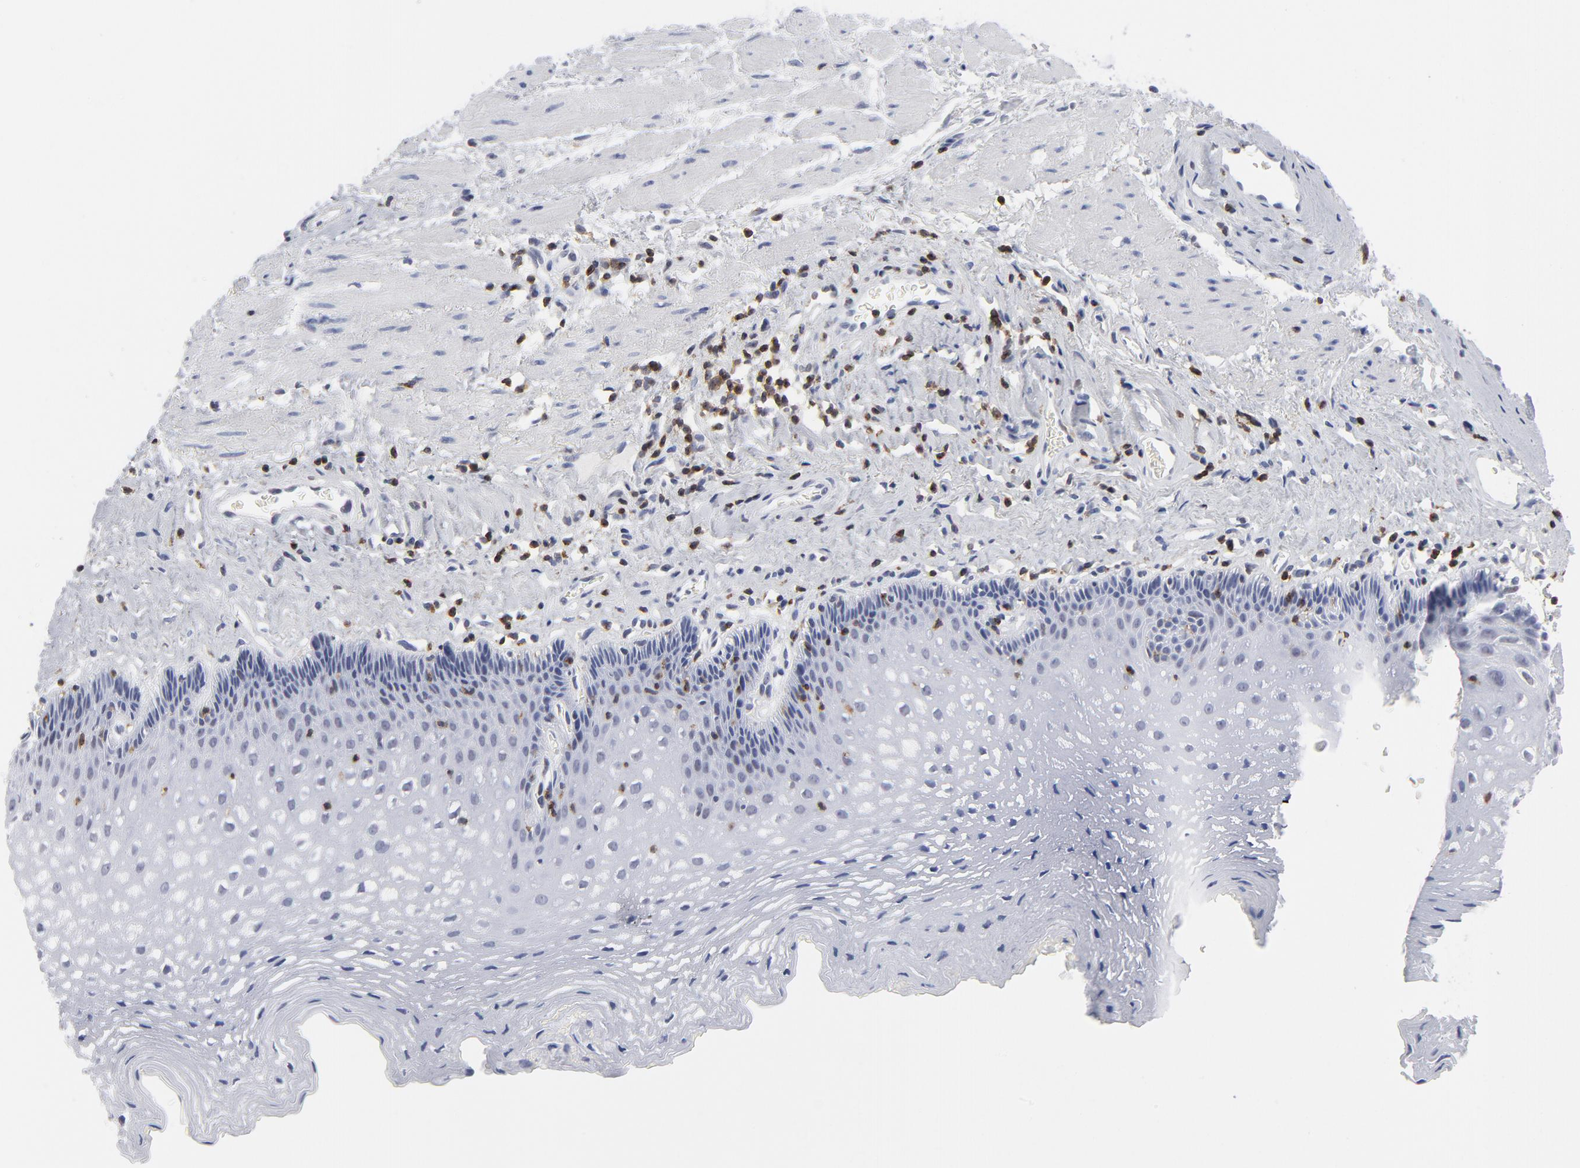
{"staining": {"intensity": "negative", "quantity": "none", "location": "none"}, "tissue": "esophagus", "cell_type": "Squamous epithelial cells", "image_type": "normal", "snomed": [{"axis": "morphology", "description": "Normal tissue, NOS"}, {"axis": "topography", "description": "Esophagus"}], "caption": "A high-resolution micrograph shows immunohistochemistry staining of benign esophagus, which shows no significant expression in squamous epithelial cells. (Stains: DAB IHC with hematoxylin counter stain, Microscopy: brightfield microscopy at high magnification).", "gene": "CD2", "patient": {"sex": "female", "age": 70}}